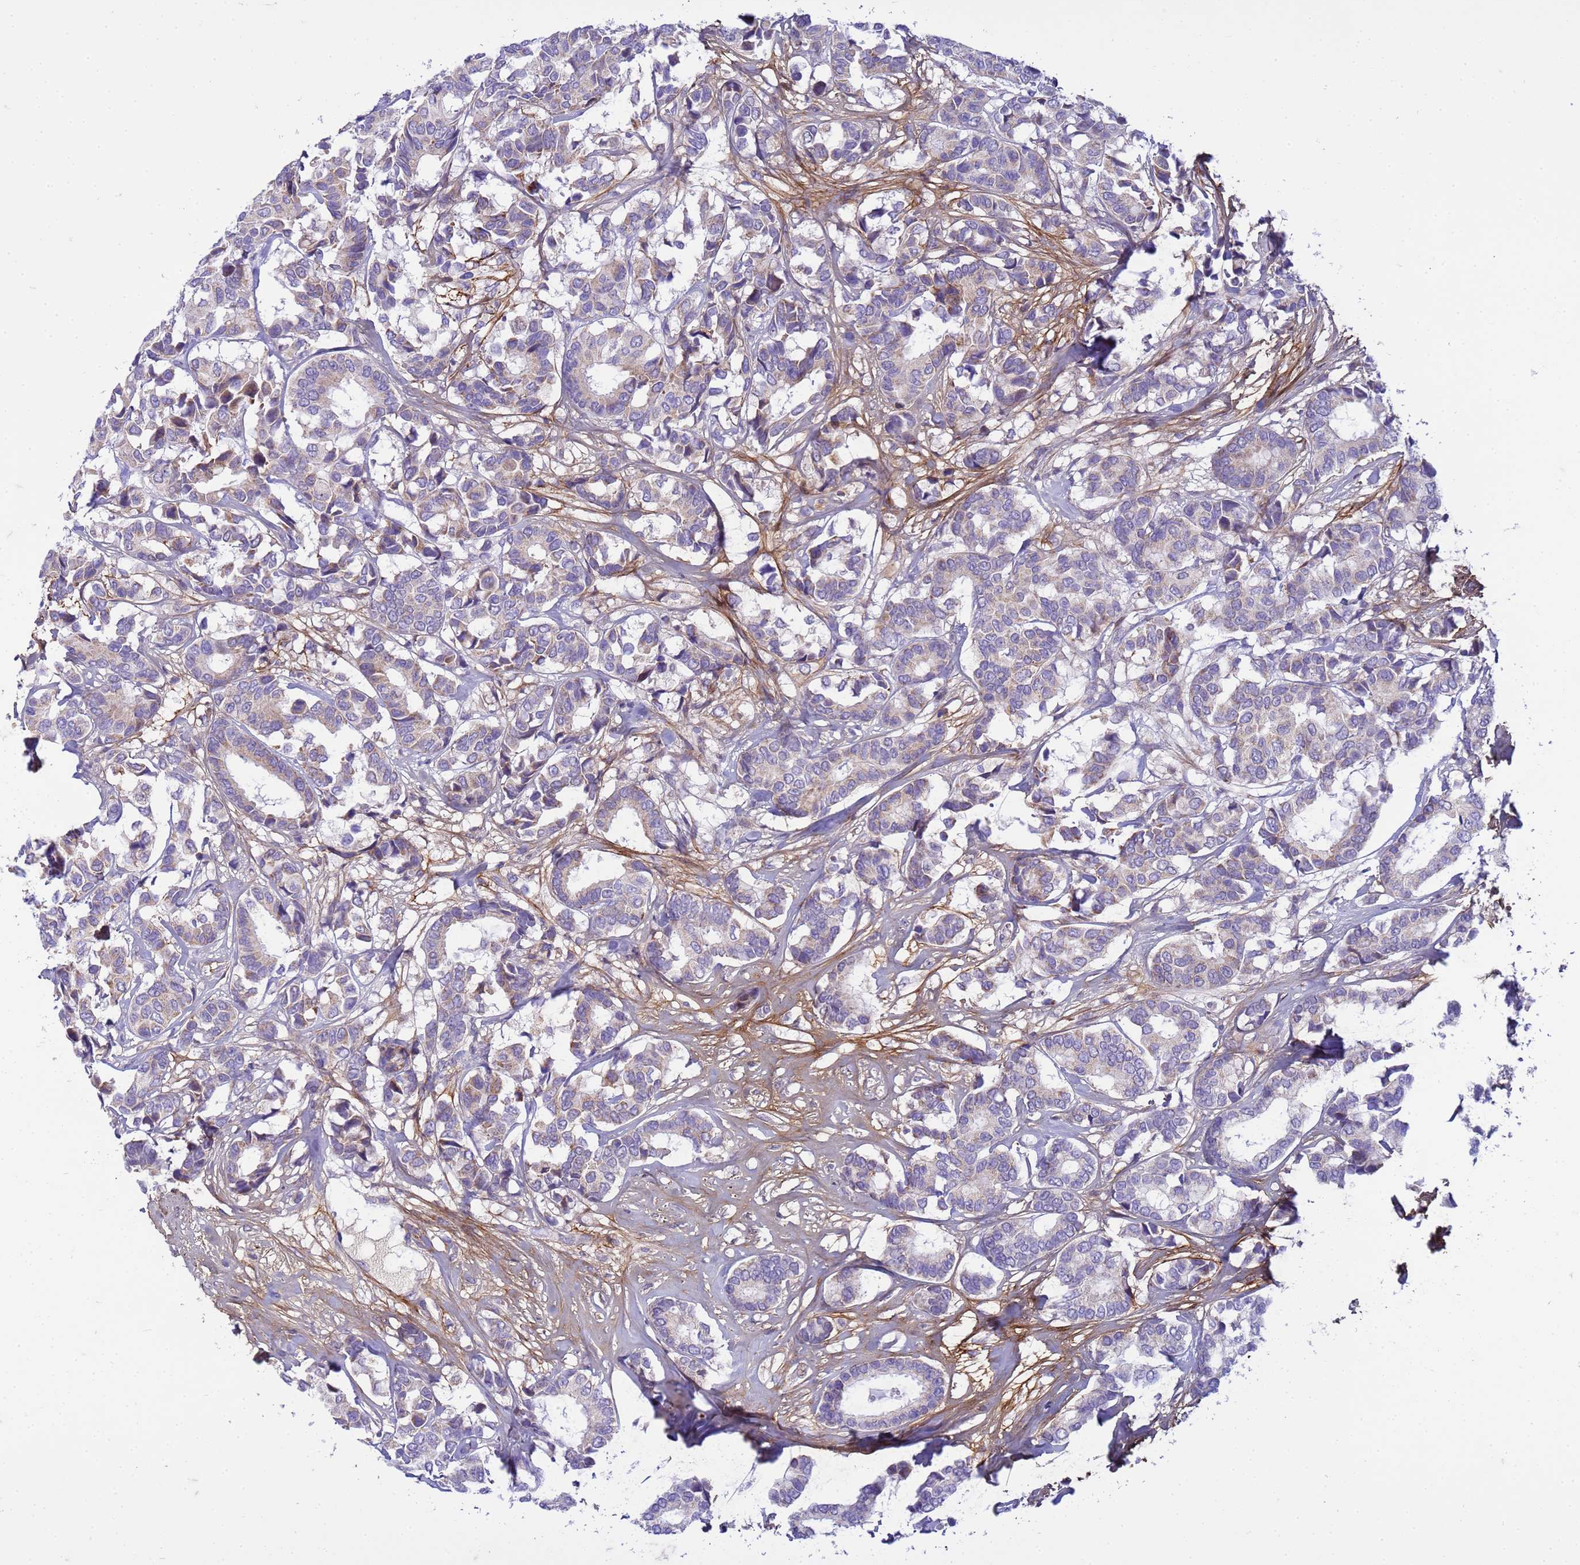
{"staining": {"intensity": "negative", "quantity": "none", "location": "none"}, "tissue": "breast cancer", "cell_type": "Tumor cells", "image_type": "cancer", "snomed": [{"axis": "morphology", "description": "Normal tissue, NOS"}, {"axis": "morphology", "description": "Duct carcinoma"}, {"axis": "topography", "description": "Breast"}], "caption": "The photomicrograph shows no significant positivity in tumor cells of intraductal carcinoma (breast).", "gene": "P2RX7", "patient": {"sex": "female", "age": 87}}